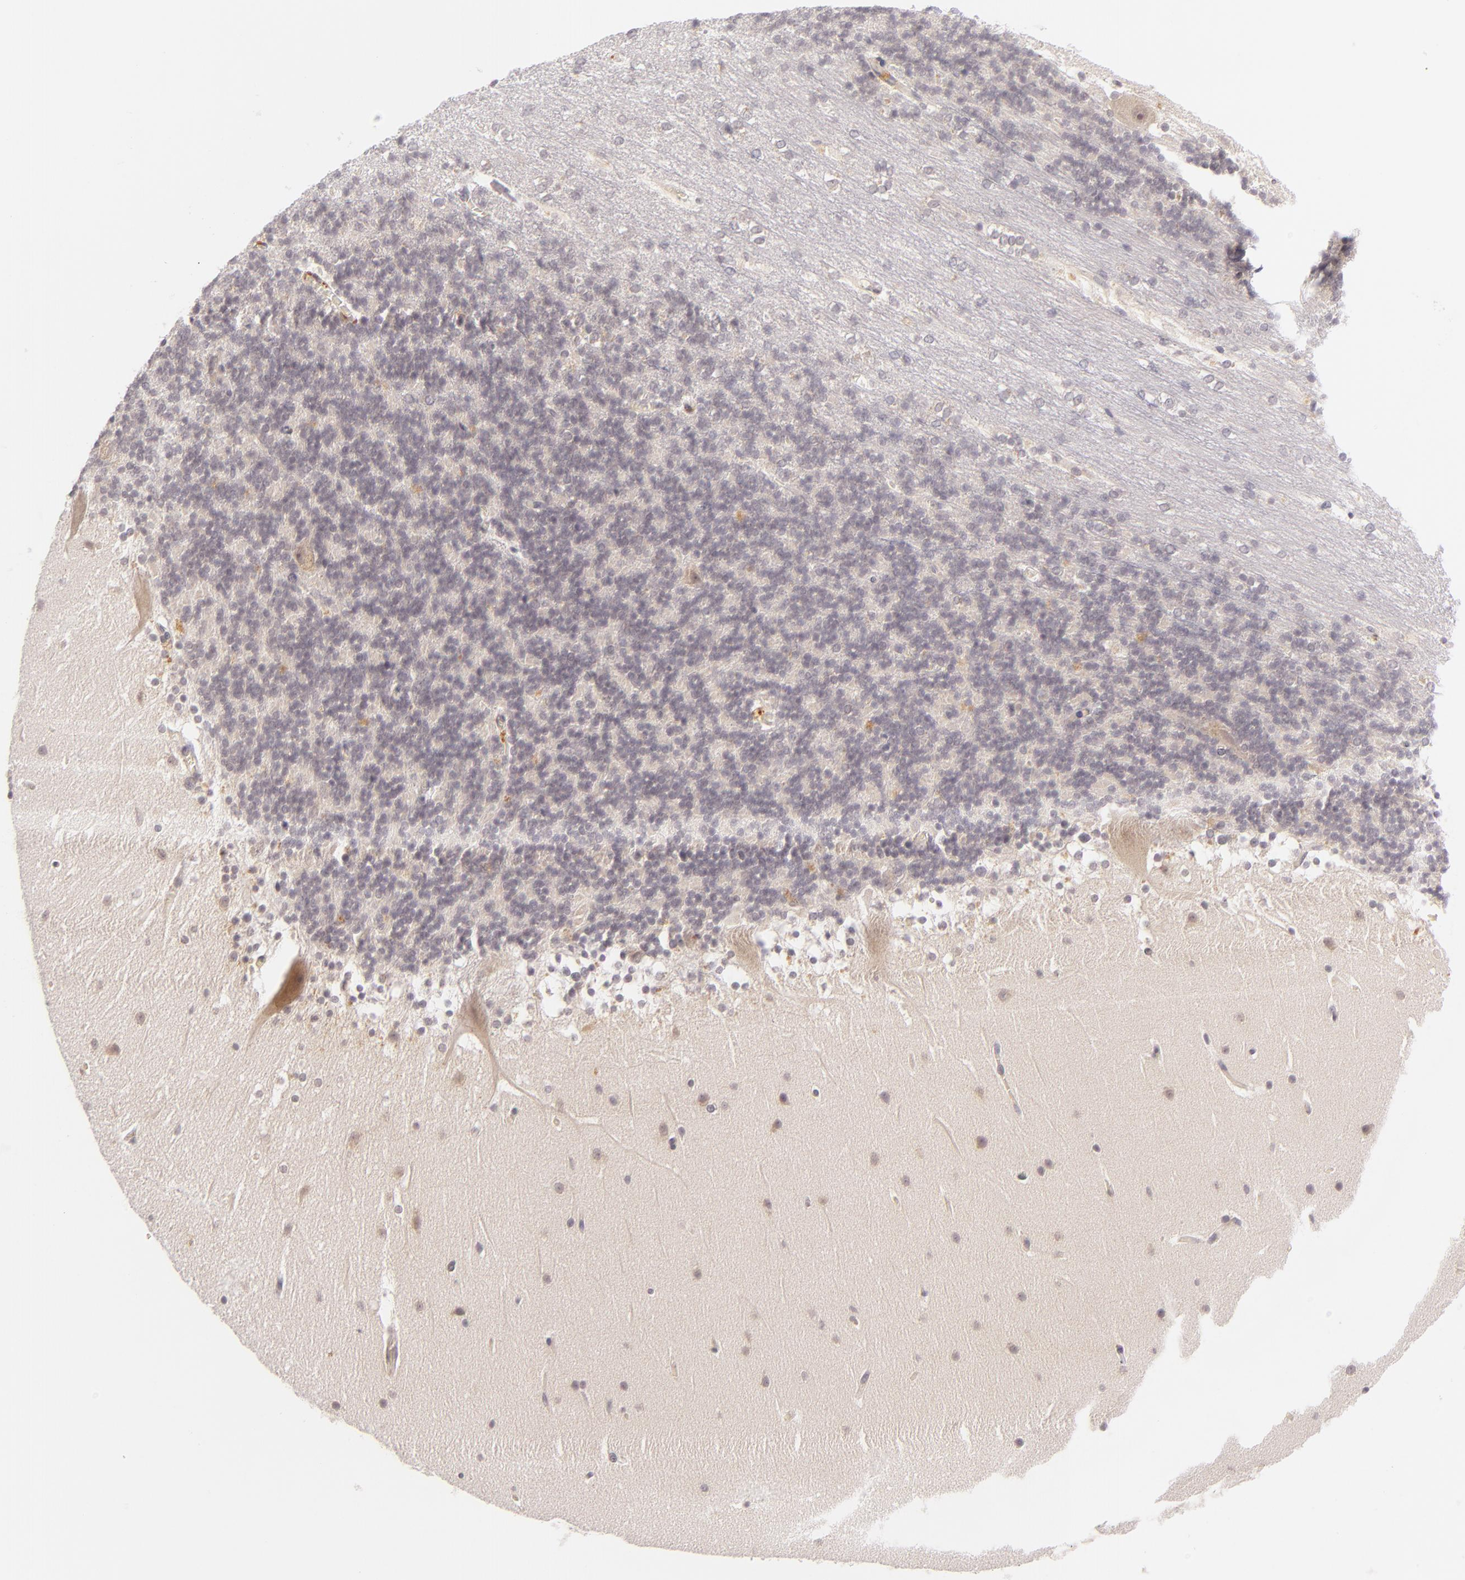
{"staining": {"intensity": "weak", "quantity": "25%-75%", "location": "cytoplasmic/membranous"}, "tissue": "cerebellum", "cell_type": "Cells in granular layer", "image_type": "normal", "snomed": [{"axis": "morphology", "description": "Normal tissue, NOS"}, {"axis": "topography", "description": "Cerebellum"}], "caption": "Immunohistochemical staining of benign cerebellum reveals low levels of weak cytoplasmic/membranous staining in about 25%-75% of cells in granular layer. The staining is performed using DAB (3,3'-diaminobenzidine) brown chromogen to label protein expression. The nuclei are counter-stained blue using hematoxylin.", "gene": "CASP8", "patient": {"sex": "female", "age": 19}}